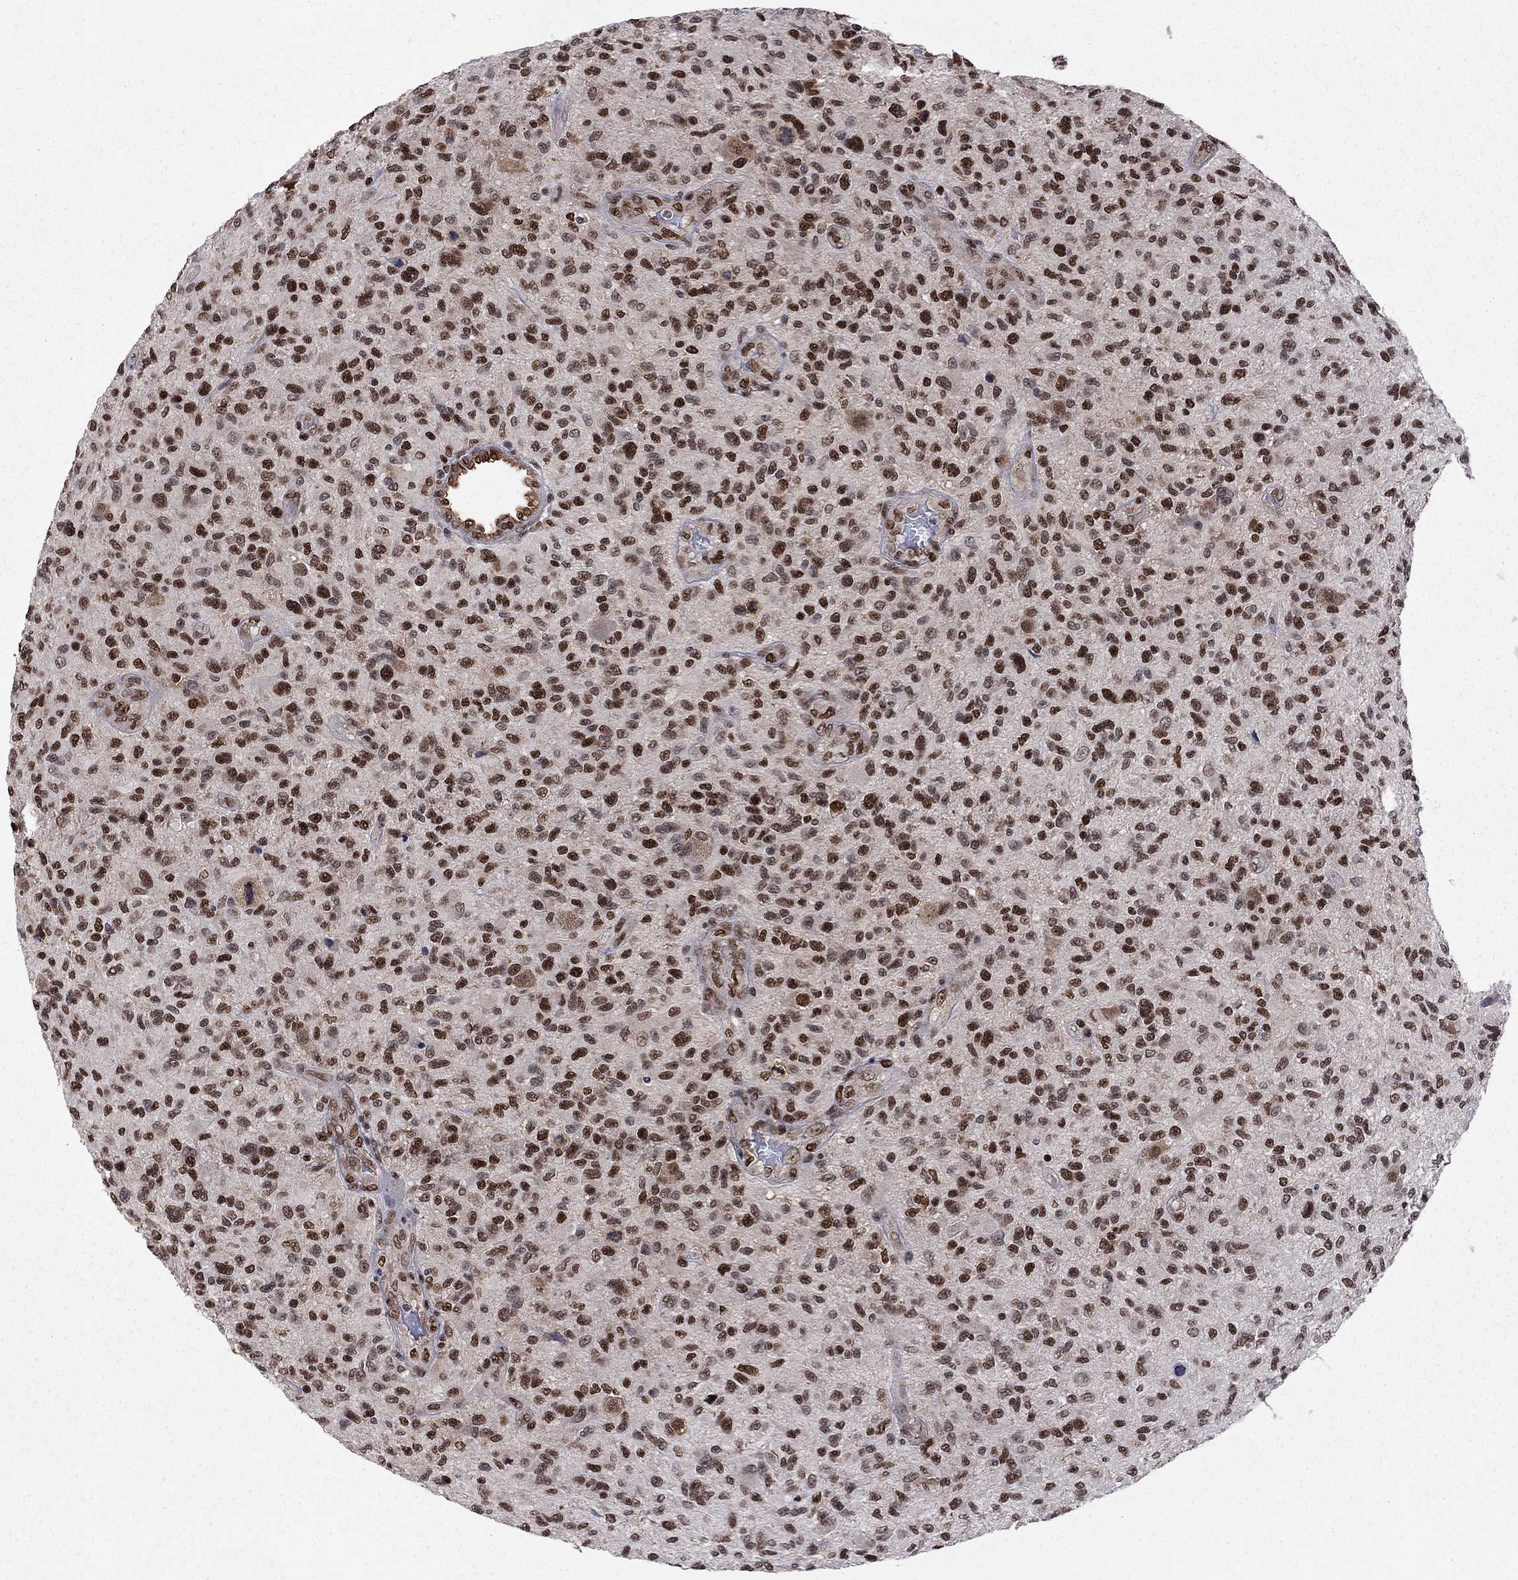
{"staining": {"intensity": "strong", "quantity": "25%-75%", "location": "nuclear"}, "tissue": "glioma", "cell_type": "Tumor cells", "image_type": "cancer", "snomed": [{"axis": "morphology", "description": "Glioma, malignant, High grade"}, {"axis": "topography", "description": "Brain"}], "caption": "Human glioma stained for a protein (brown) shows strong nuclear positive positivity in about 25%-75% of tumor cells.", "gene": "SAP30L", "patient": {"sex": "male", "age": 47}}